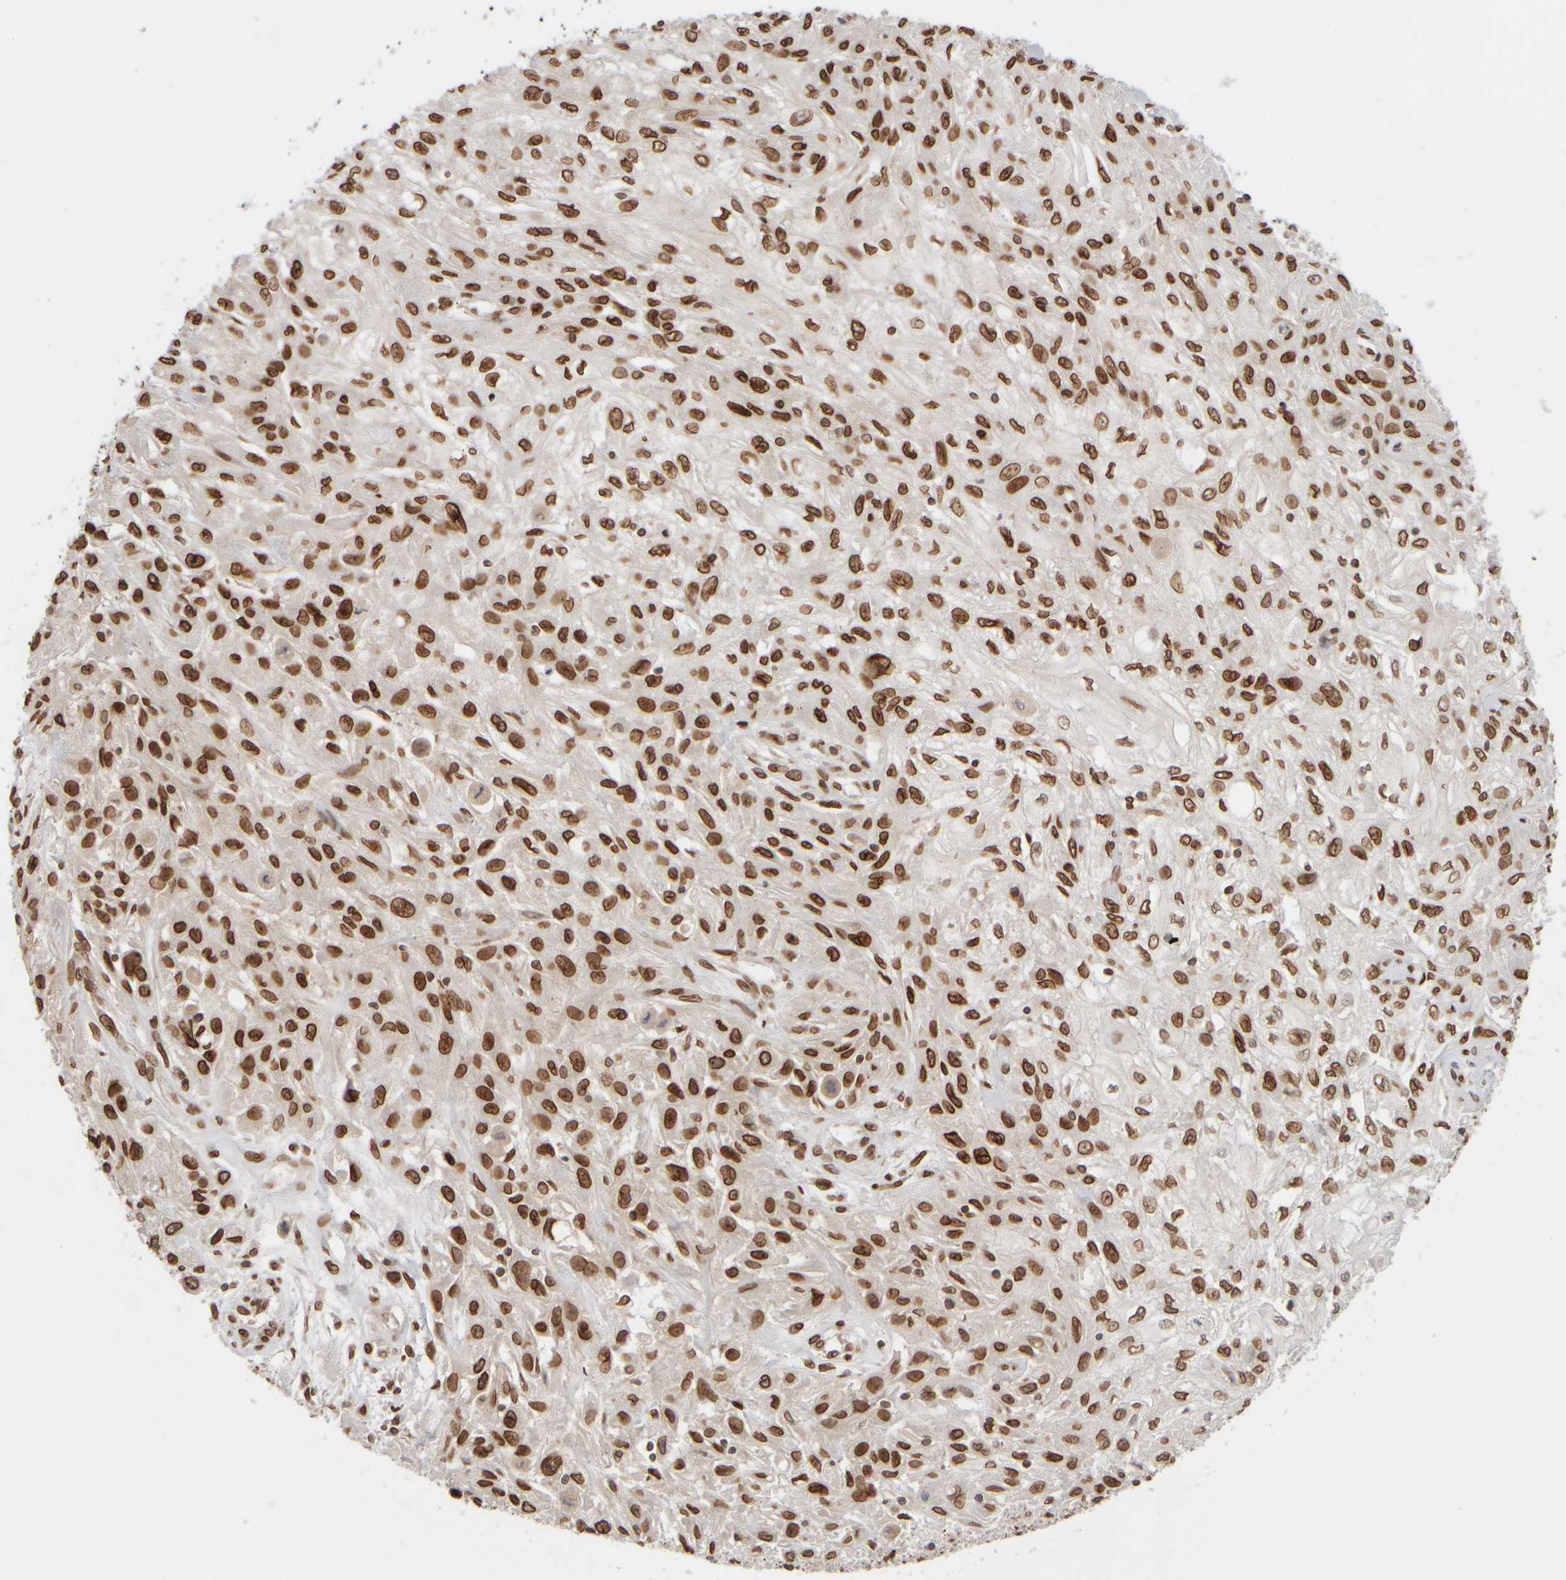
{"staining": {"intensity": "strong", "quantity": ">75%", "location": "nuclear"}, "tissue": "skin cancer", "cell_type": "Tumor cells", "image_type": "cancer", "snomed": [{"axis": "morphology", "description": "Squamous cell carcinoma, NOS"}, {"axis": "morphology", "description": "Squamous cell carcinoma, metastatic, NOS"}, {"axis": "topography", "description": "Skin"}, {"axis": "topography", "description": "Lymph node"}], "caption": "Skin metastatic squamous cell carcinoma stained for a protein exhibits strong nuclear positivity in tumor cells.", "gene": "ZC3HC1", "patient": {"sex": "male", "age": 75}}